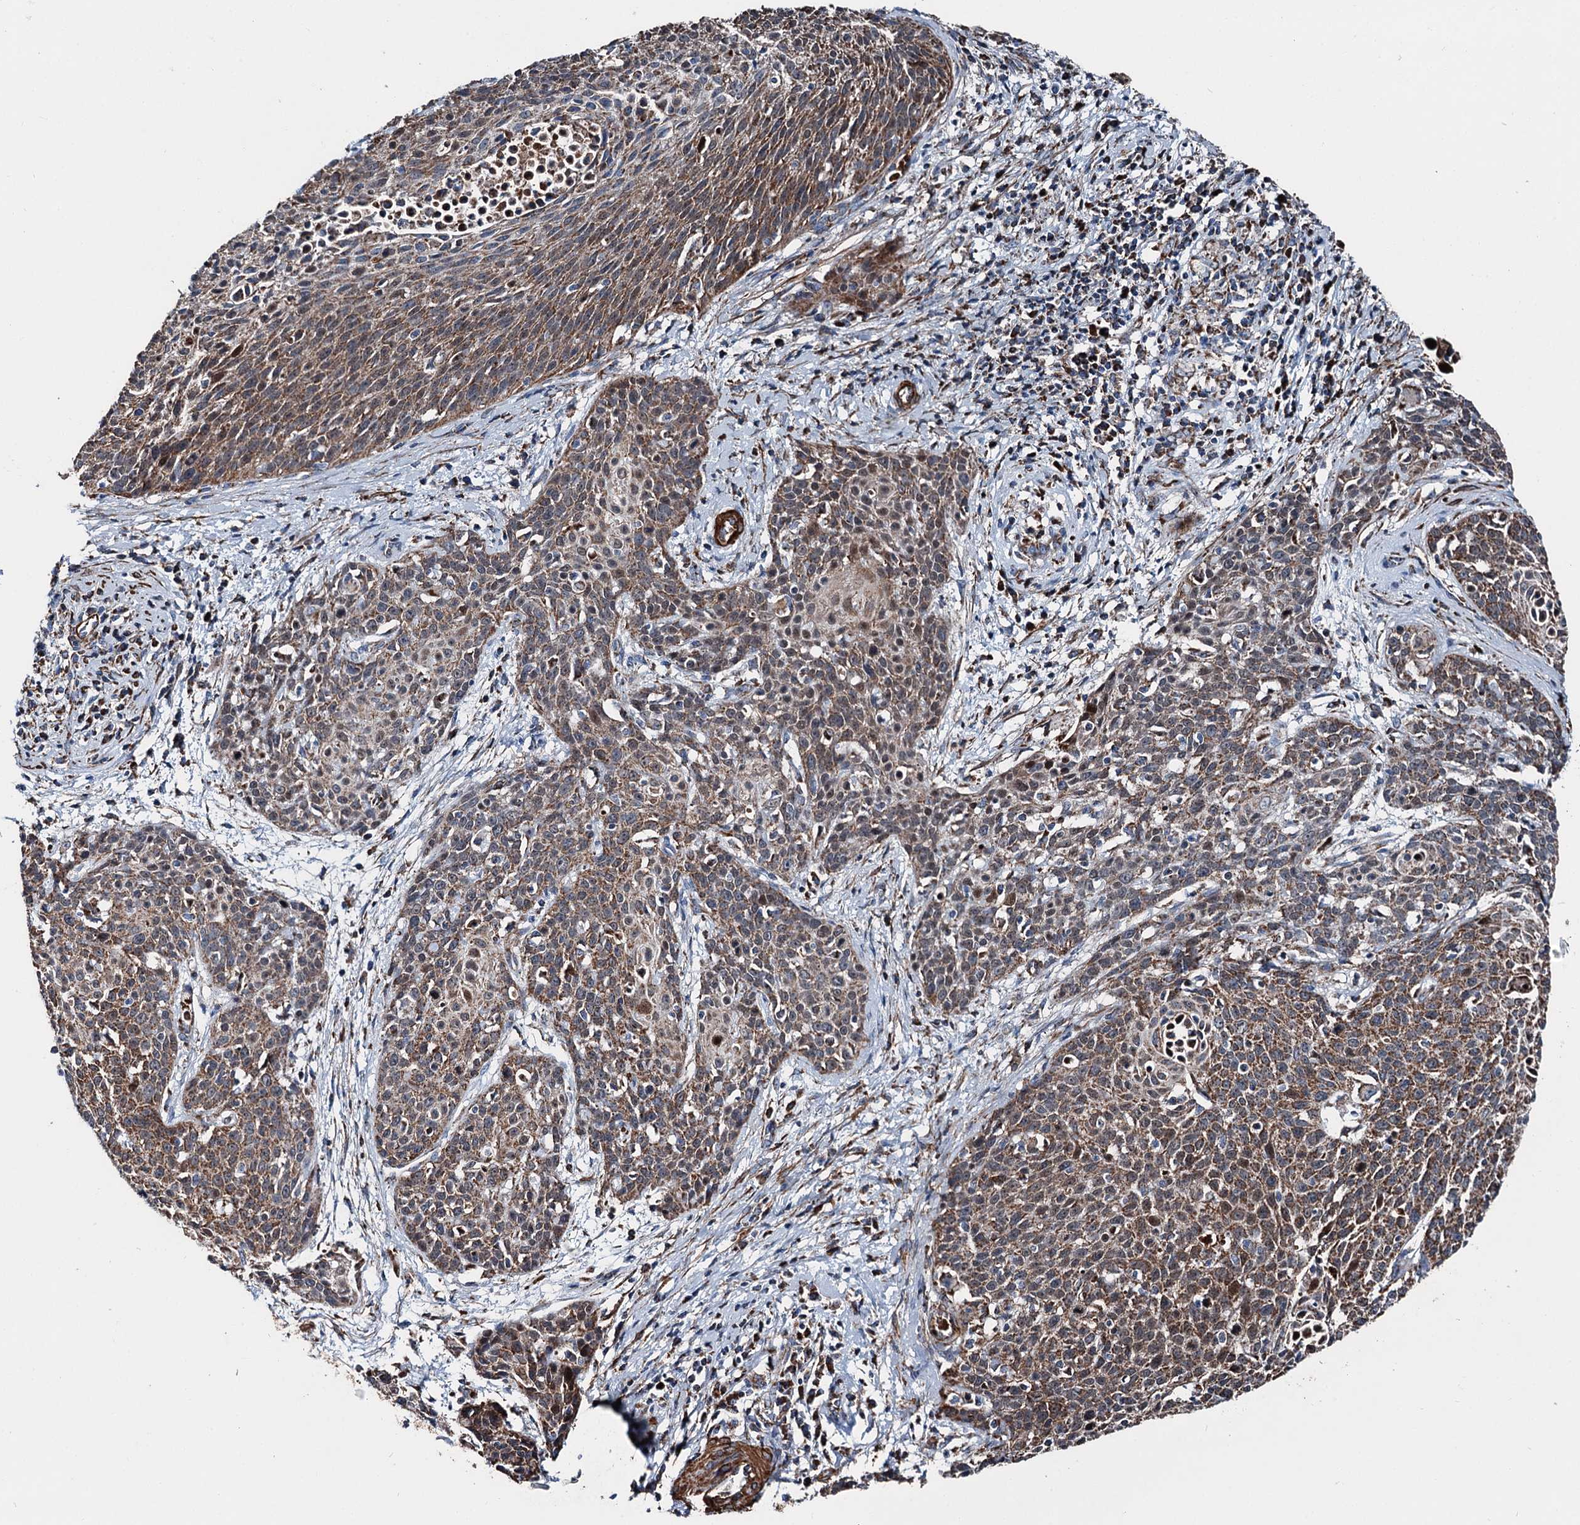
{"staining": {"intensity": "moderate", "quantity": ">75%", "location": "cytoplasmic/membranous"}, "tissue": "cervical cancer", "cell_type": "Tumor cells", "image_type": "cancer", "snomed": [{"axis": "morphology", "description": "Squamous cell carcinoma, NOS"}, {"axis": "topography", "description": "Cervix"}], "caption": "Immunohistochemistry (IHC) histopathology image of neoplastic tissue: human cervical cancer stained using immunohistochemistry exhibits medium levels of moderate protein expression localized specifically in the cytoplasmic/membranous of tumor cells, appearing as a cytoplasmic/membranous brown color.", "gene": "DDIAS", "patient": {"sex": "female", "age": 38}}